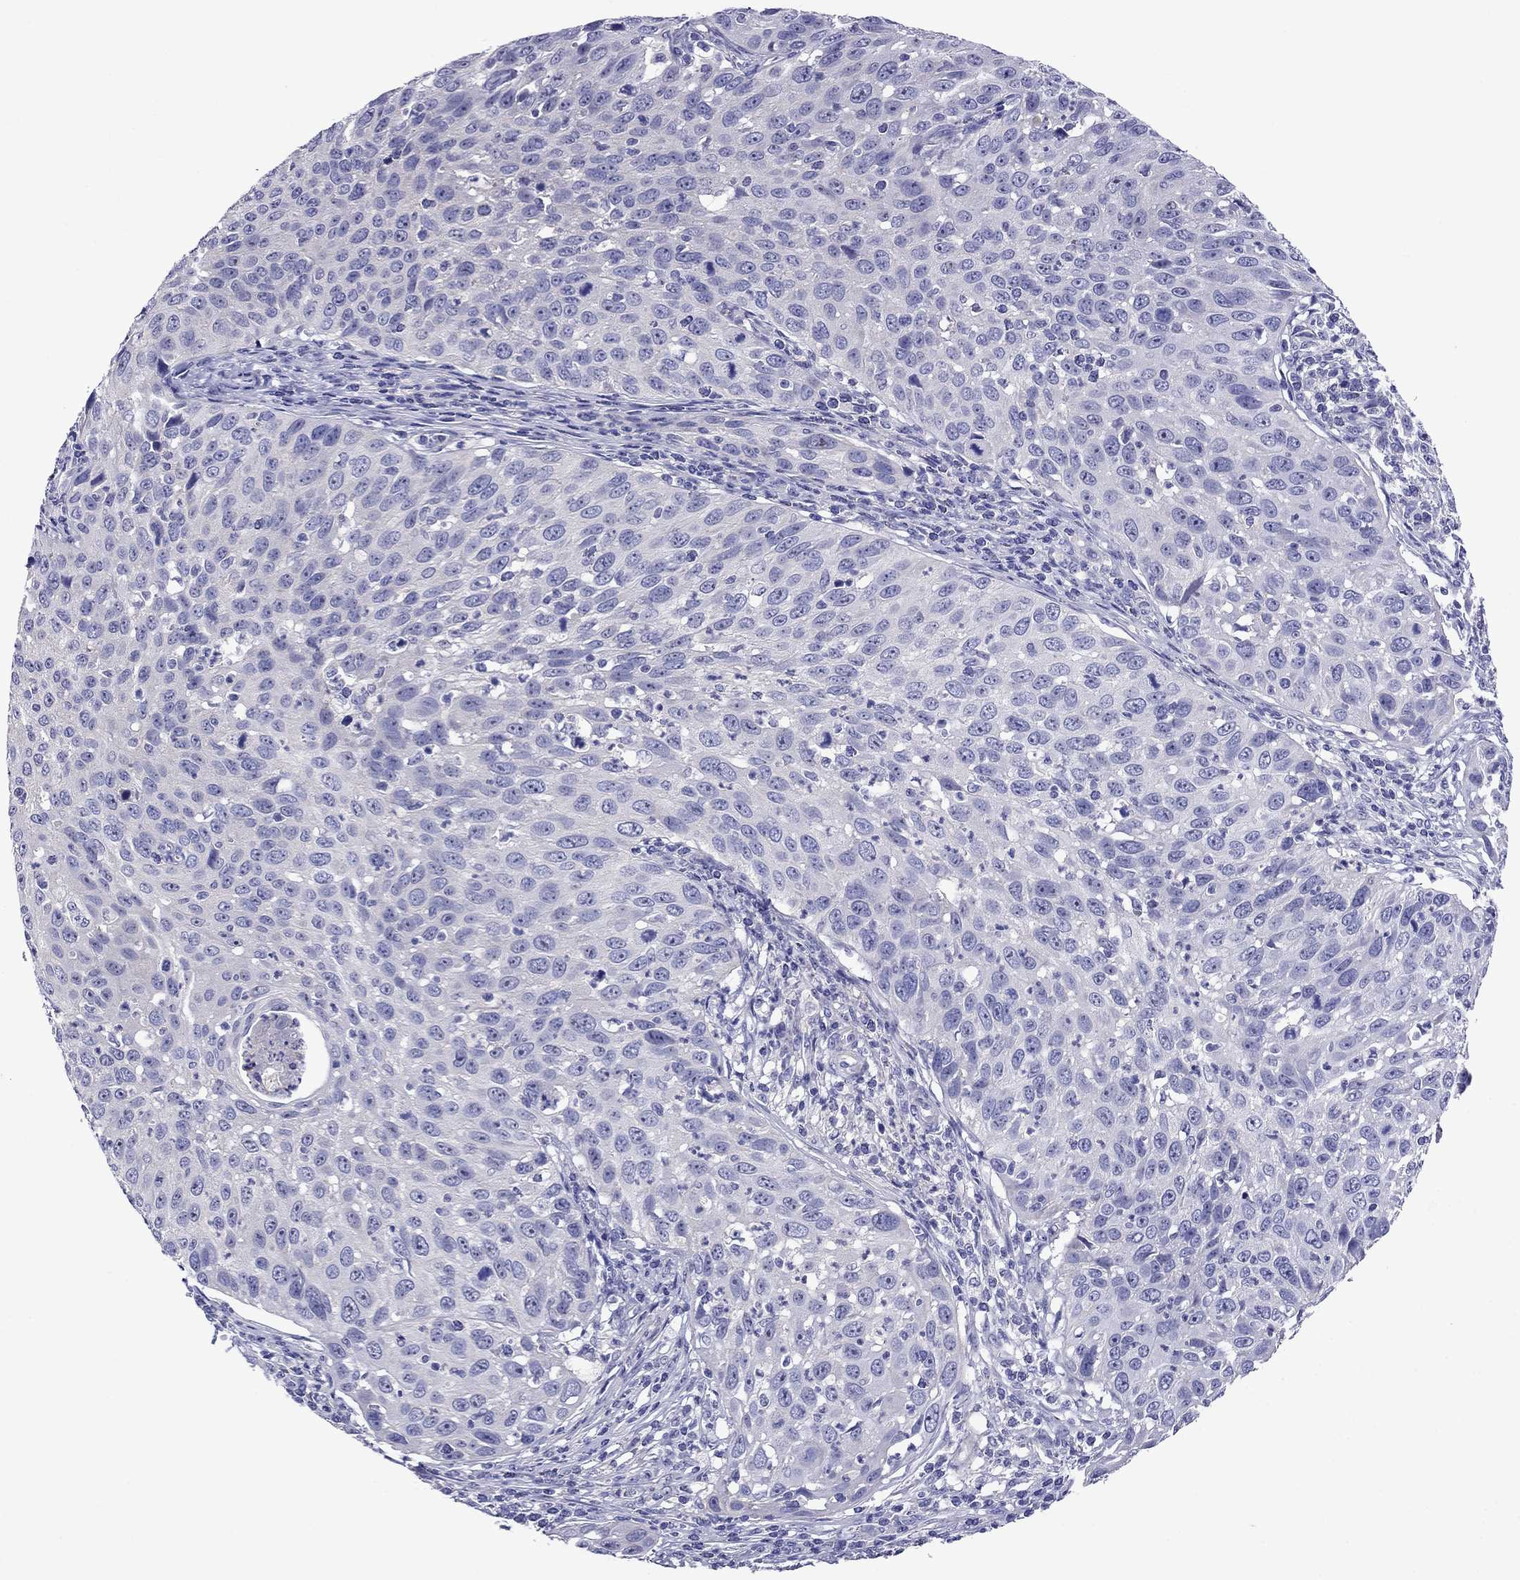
{"staining": {"intensity": "negative", "quantity": "none", "location": "none"}, "tissue": "cervical cancer", "cell_type": "Tumor cells", "image_type": "cancer", "snomed": [{"axis": "morphology", "description": "Squamous cell carcinoma, NOS"}, {"axis": "topography", "description": "Cervix"}], "caption": "Squamous cell carcinoma (cervical) was stained to show a protein in brown. There is no significant expression in tumor cells.", "gene": "SCG2", "patient": {"sex": "female", "age": 26}}